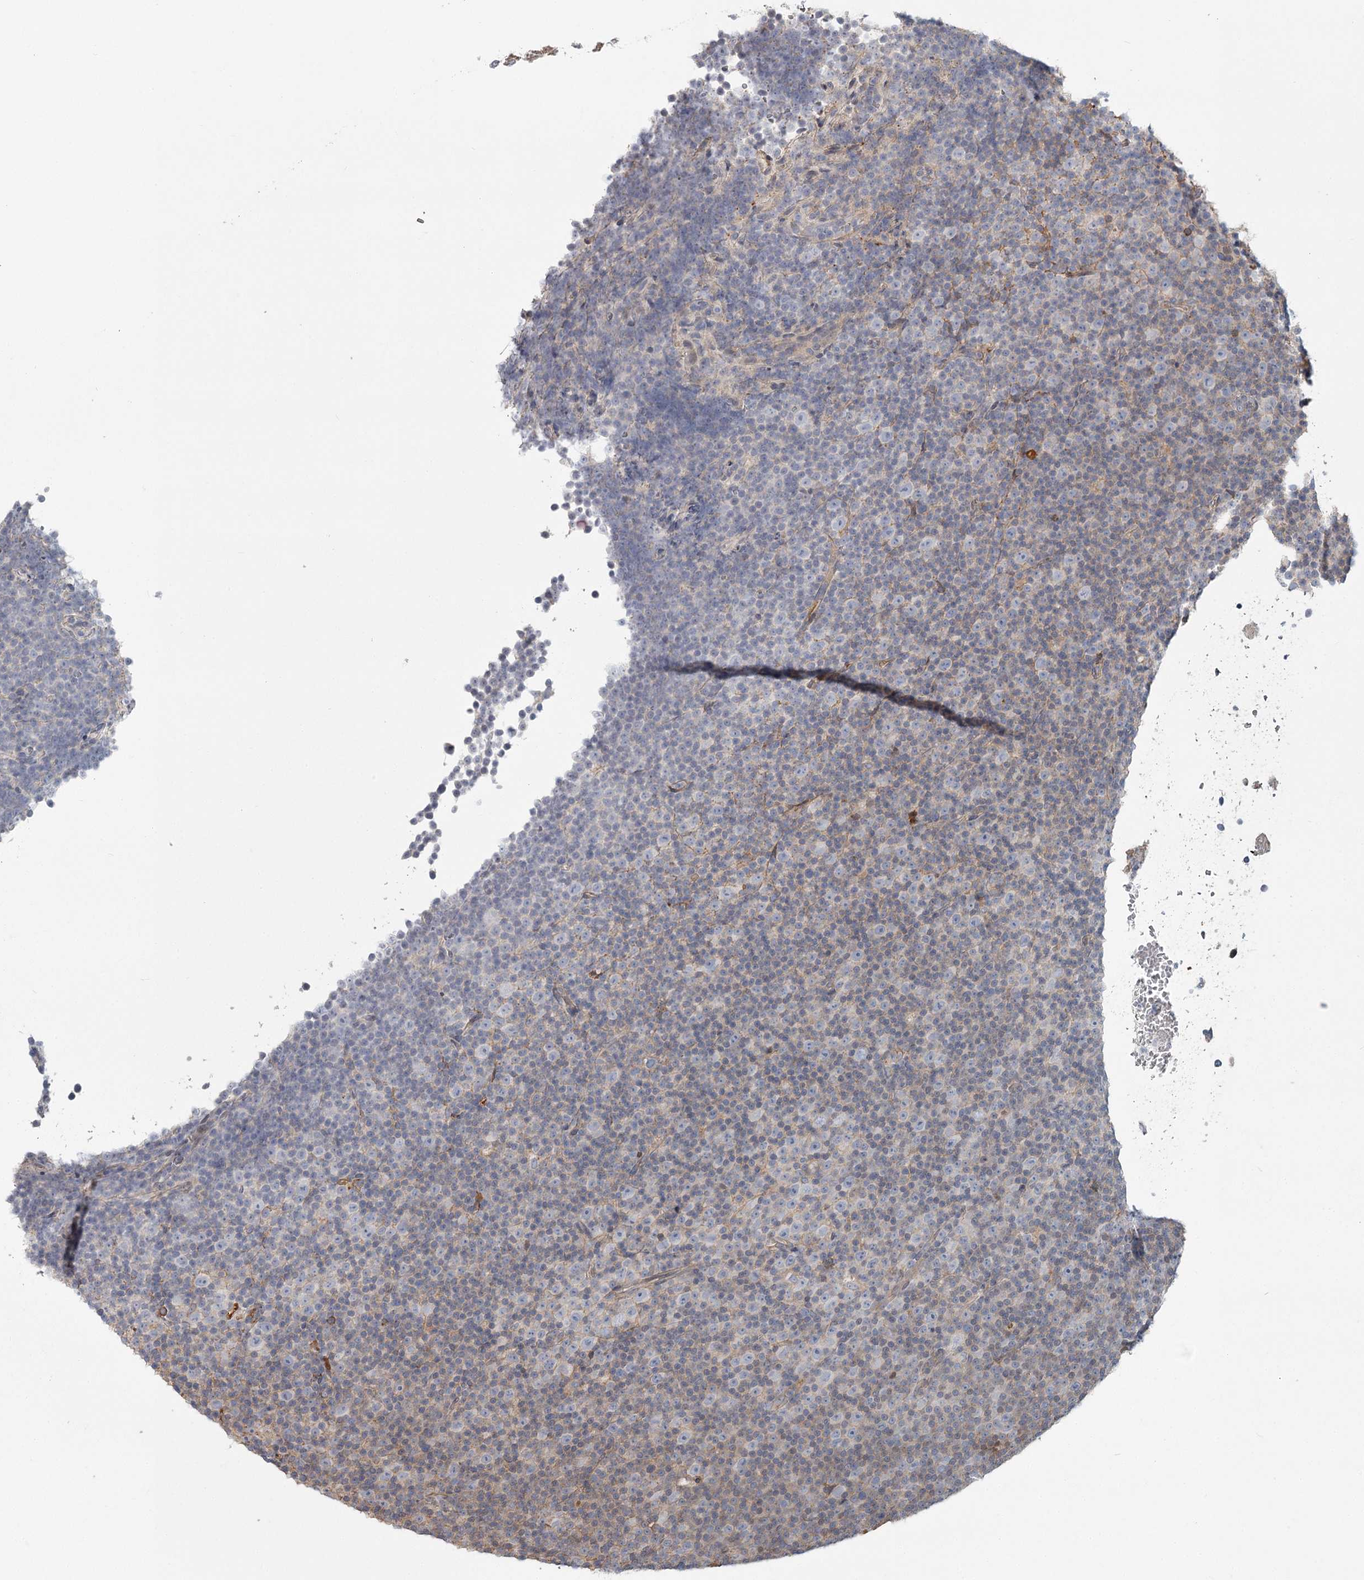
{"staining": {"intensity": "negative", "quantity": "none", "location": "none"}, "tissue": "lymphoma", "cell_type": "Tumor cells", "image_type": "cancer", "snomed": [{"axis": "morphology", "description": "Malignant lymphoma, non-Hodgkin's type, Low grade"}, {"axis": "topography", "description": "Lymph node"}], "caption": "Immunohistochemistry (IHC) of human lymphoma exhibits no positivity in tumor cells.", "gene": "DHRS9", "patient": {"sex": "female", "age": 67}}